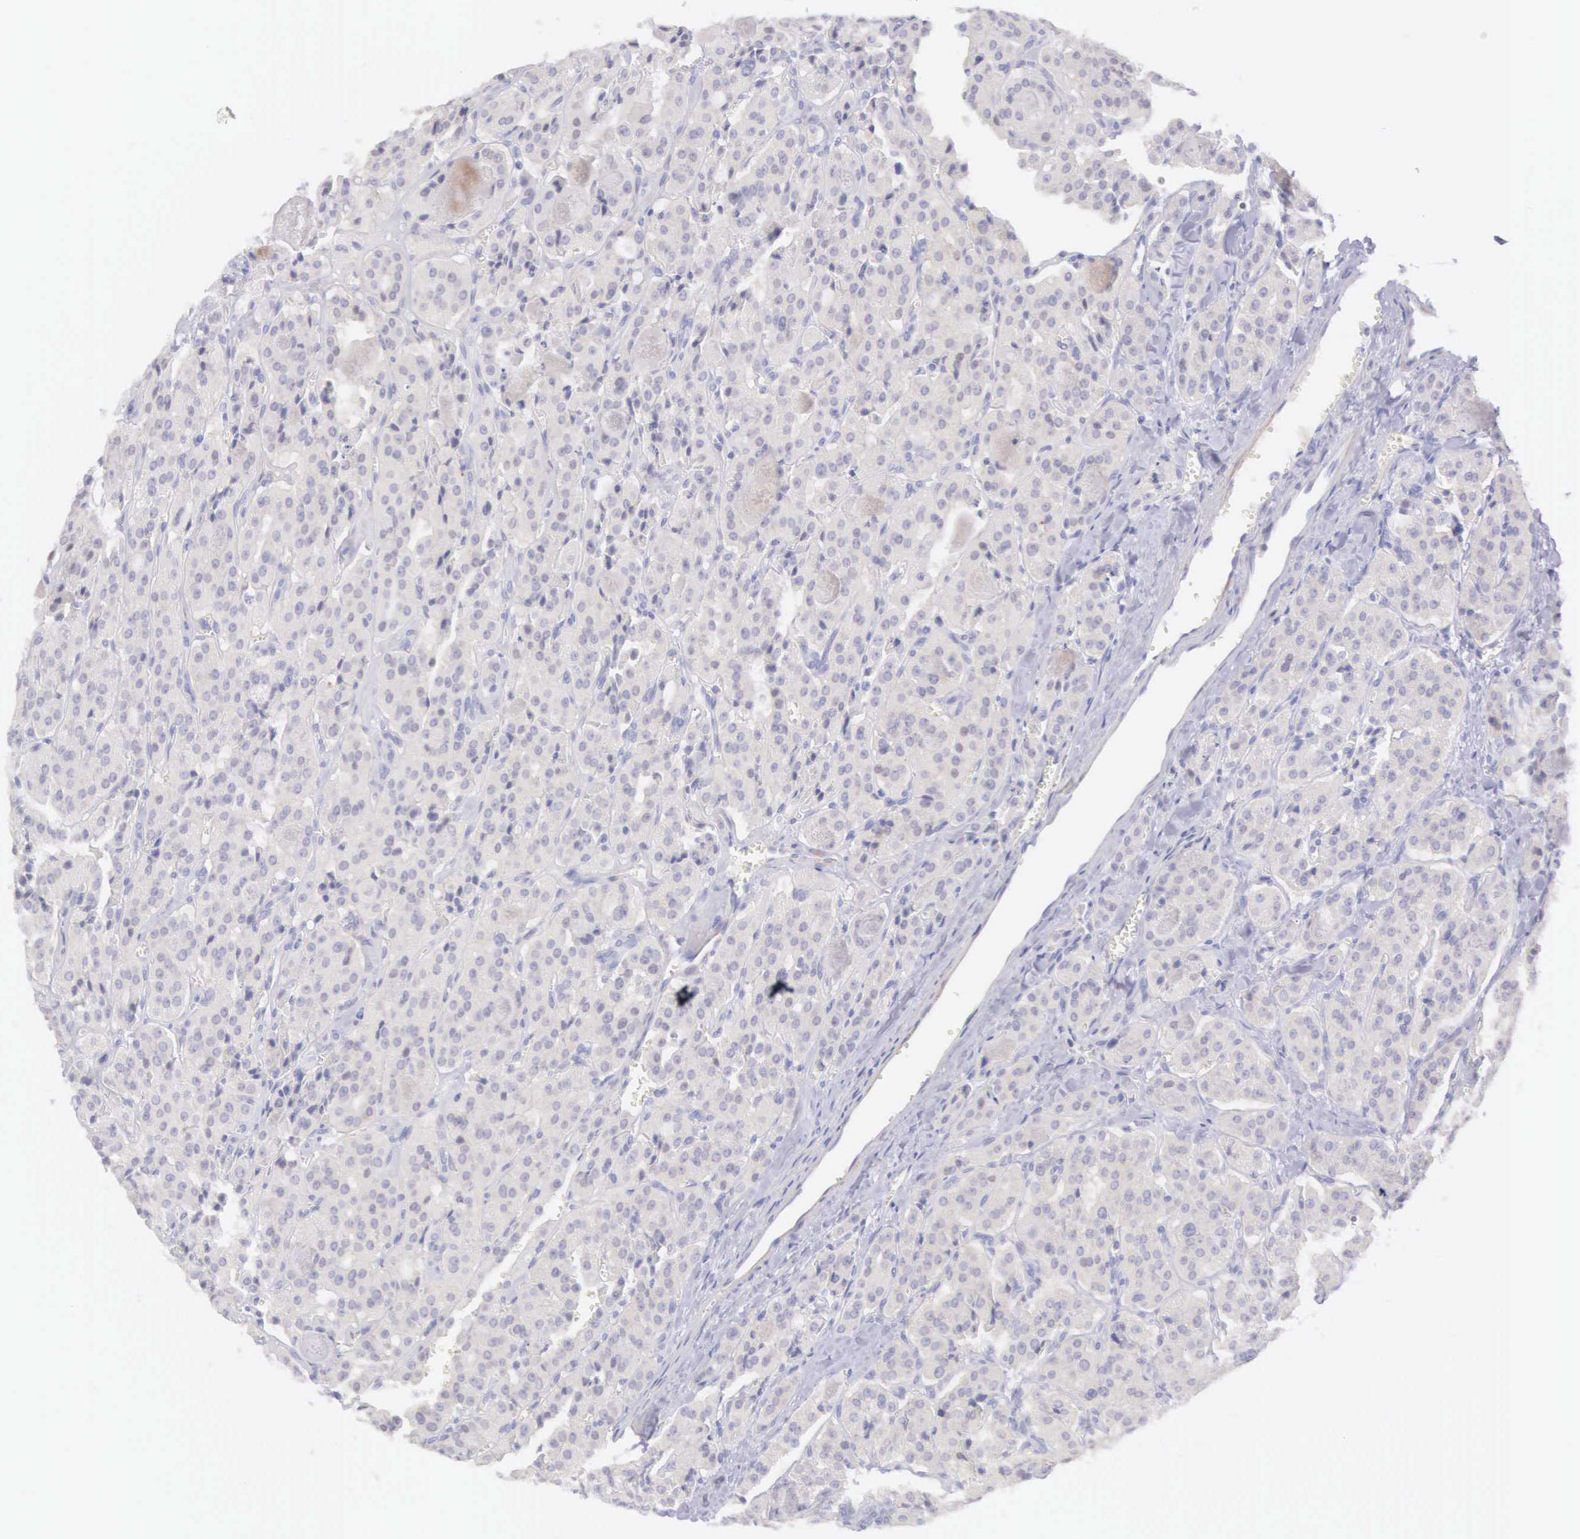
{"staining": {"intensity": "weak", "quantity": "<25%", "location": "cytoplasmic/membranous"}, "tissue": "thyroid cancer", "cell_type": "Tumor cells", "image_type": "cancer", "snomed": [{"axis": "morphology", "description": "Carcinoma, NOS"}, {"axis": "topography", "description": "Thyroid gland"}], "caption": "Protein analysis of thyroid carcinoma displays no significant staining in tumor cells.", "gene": "ARFGAP3", "patient": {"sex": "male", "age": 76}}